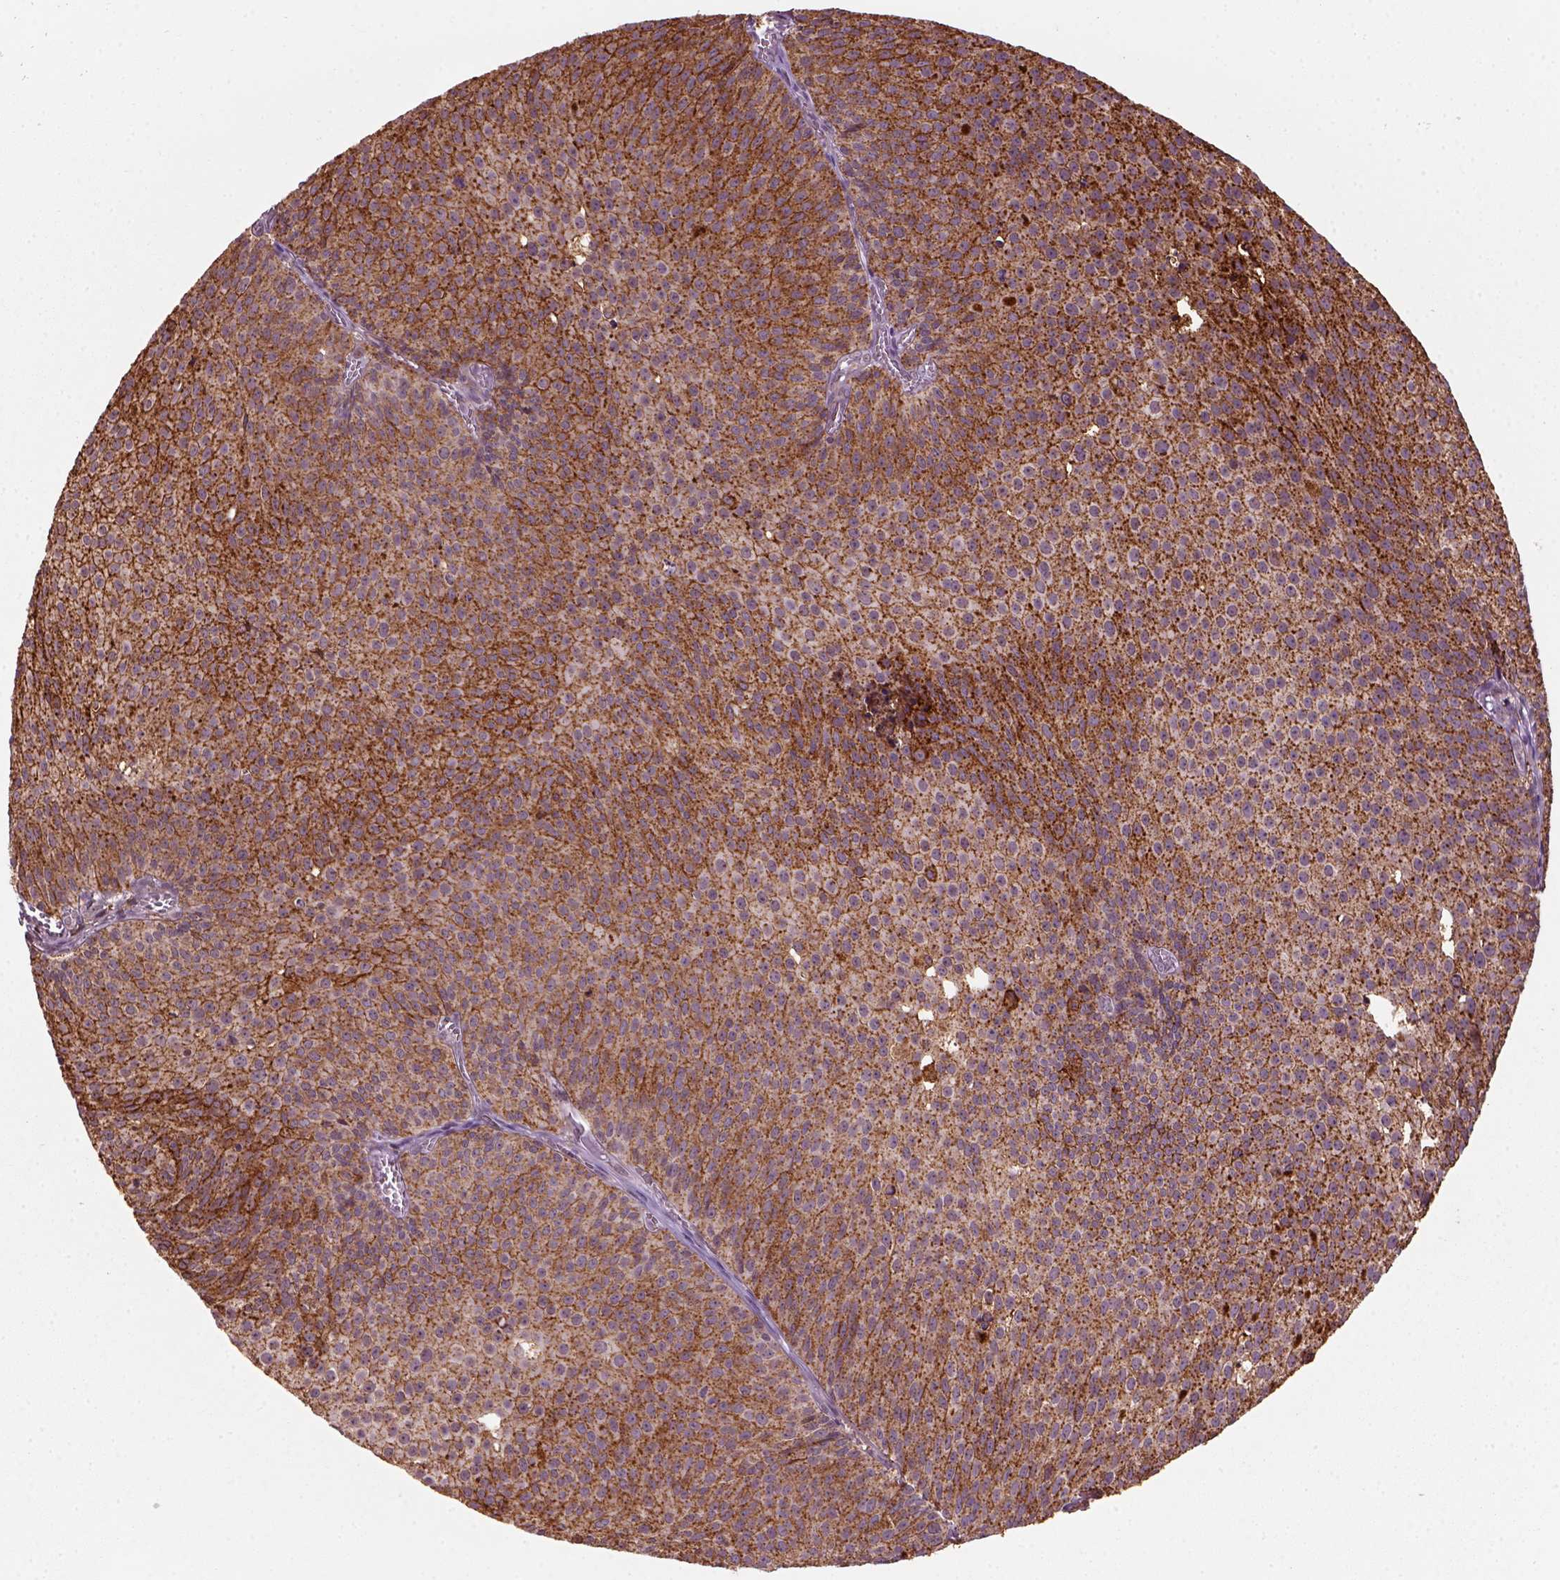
{"staining": {"intensity": "strong", "quantity": ">75%", "location": "cytoplasmic/membranous"}, "tissue": "urothelial cancer", "cell_type": "Tumor cells", "image_type": "cancer", "snomed": [{"axis": "morphology", "description": "Urothelial carcinoma, Low grade"}, {"axis": "topography", "description": "Urinary bladder"}], "caption": "Immunohistochemical staining of human urothelial cancer displays high levels of strong cytoplasmic/membranous positivity in about >75% of tumor cells.", "gene": "MARCKS", "patient": {"sex": "male", "age": 63}}